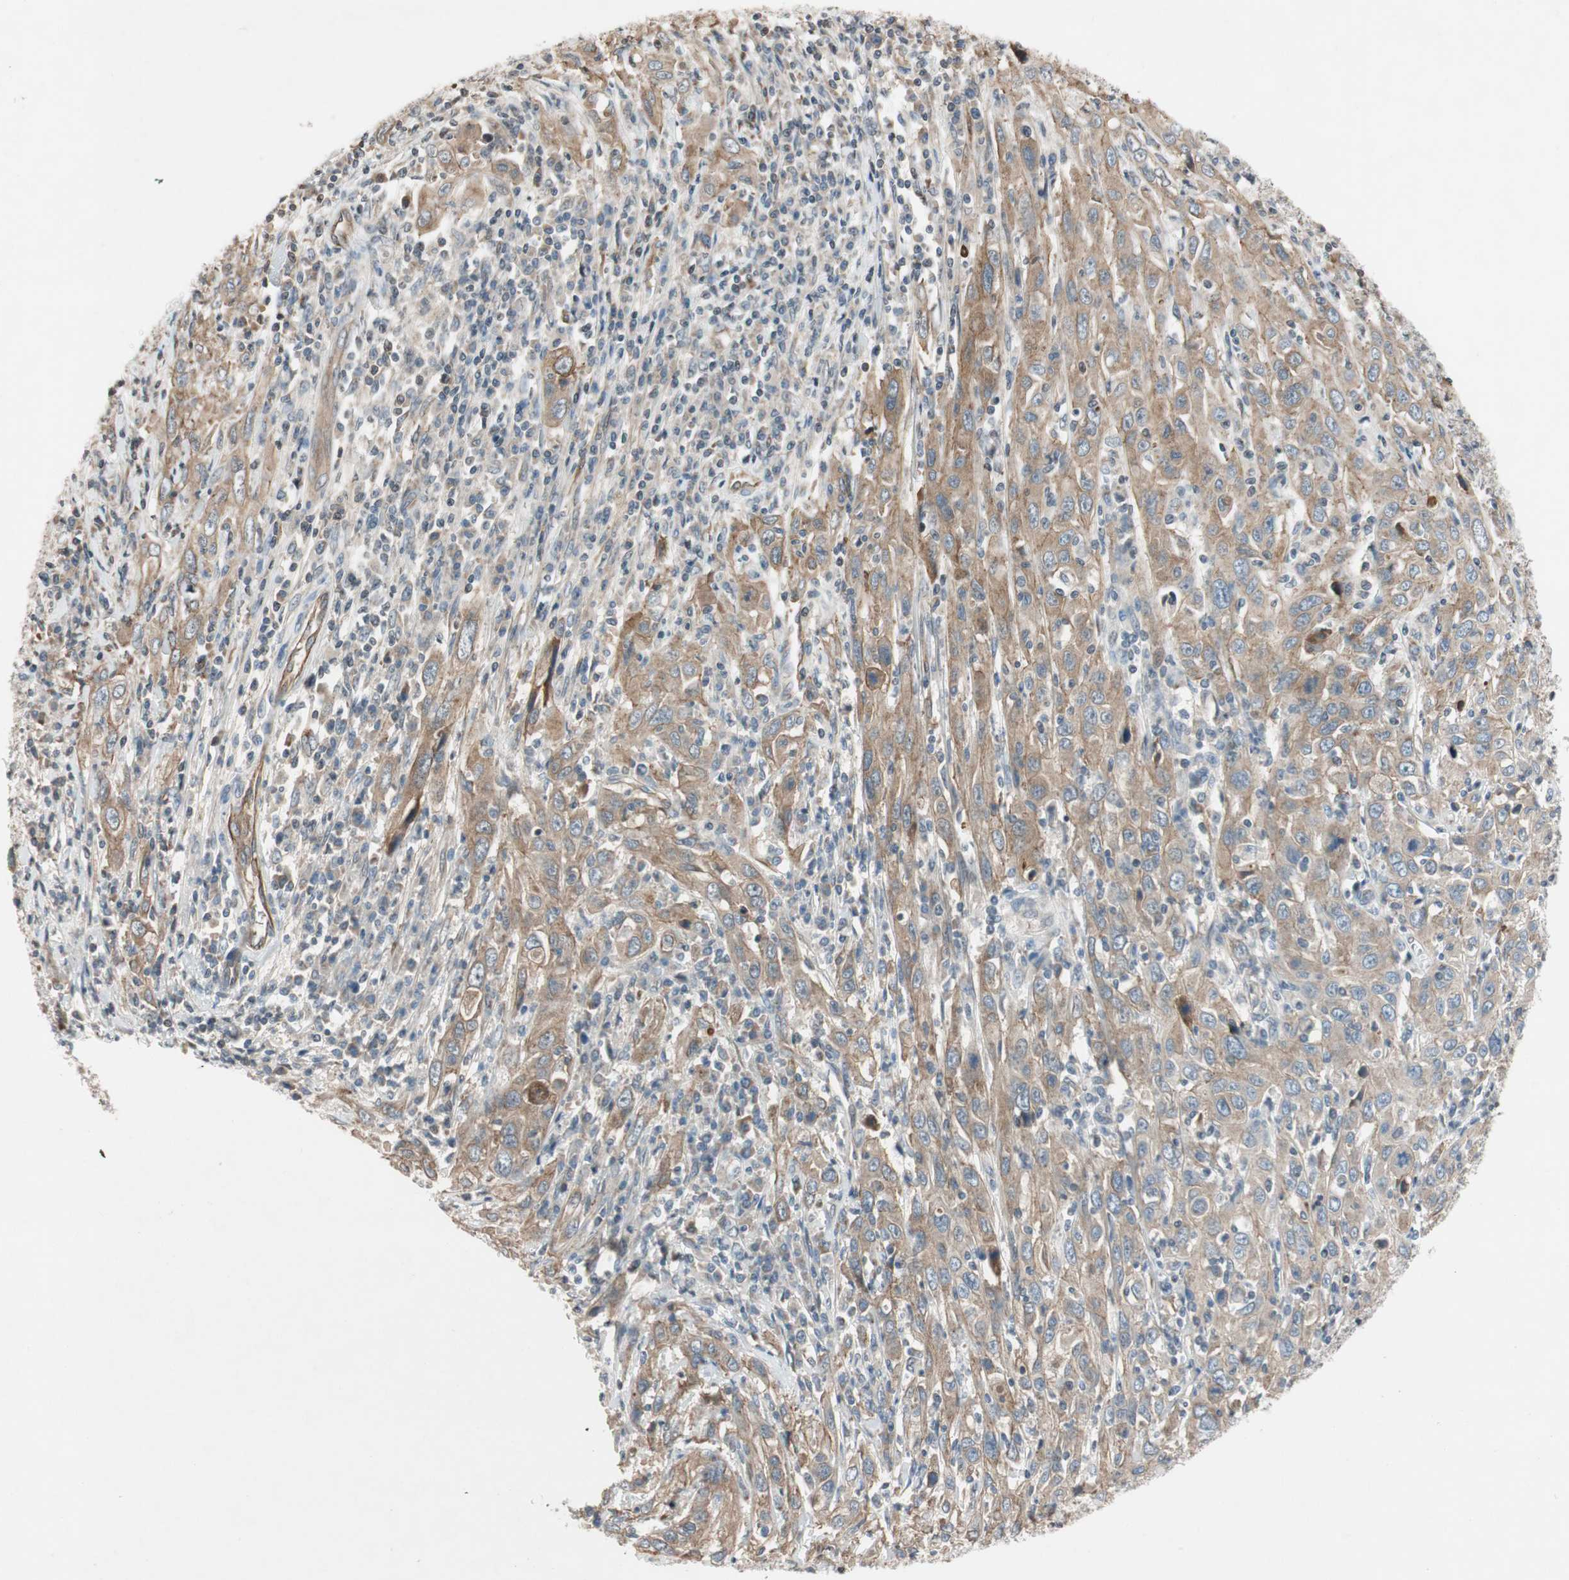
{"staining": {"intensity": "moderate", "quantity": ">75%", "location": "cytoplasmic/membranous"}, "tissue": "cervical cancer", "cell_type": "Tumor cells", "image_type": "cancer", "snomed": [{"axis": "morphology", "description": "Squamous cell carcinoma, NOS"}, {"axis": "topography", "description": "Cervix"}], "caption": "Human squamous cell carcinoma (cervical) stained with a protein marker shows moderate staining in tumor cells.", "gene": "GCLM", "patient": {"sex": "female", "age": 46}}